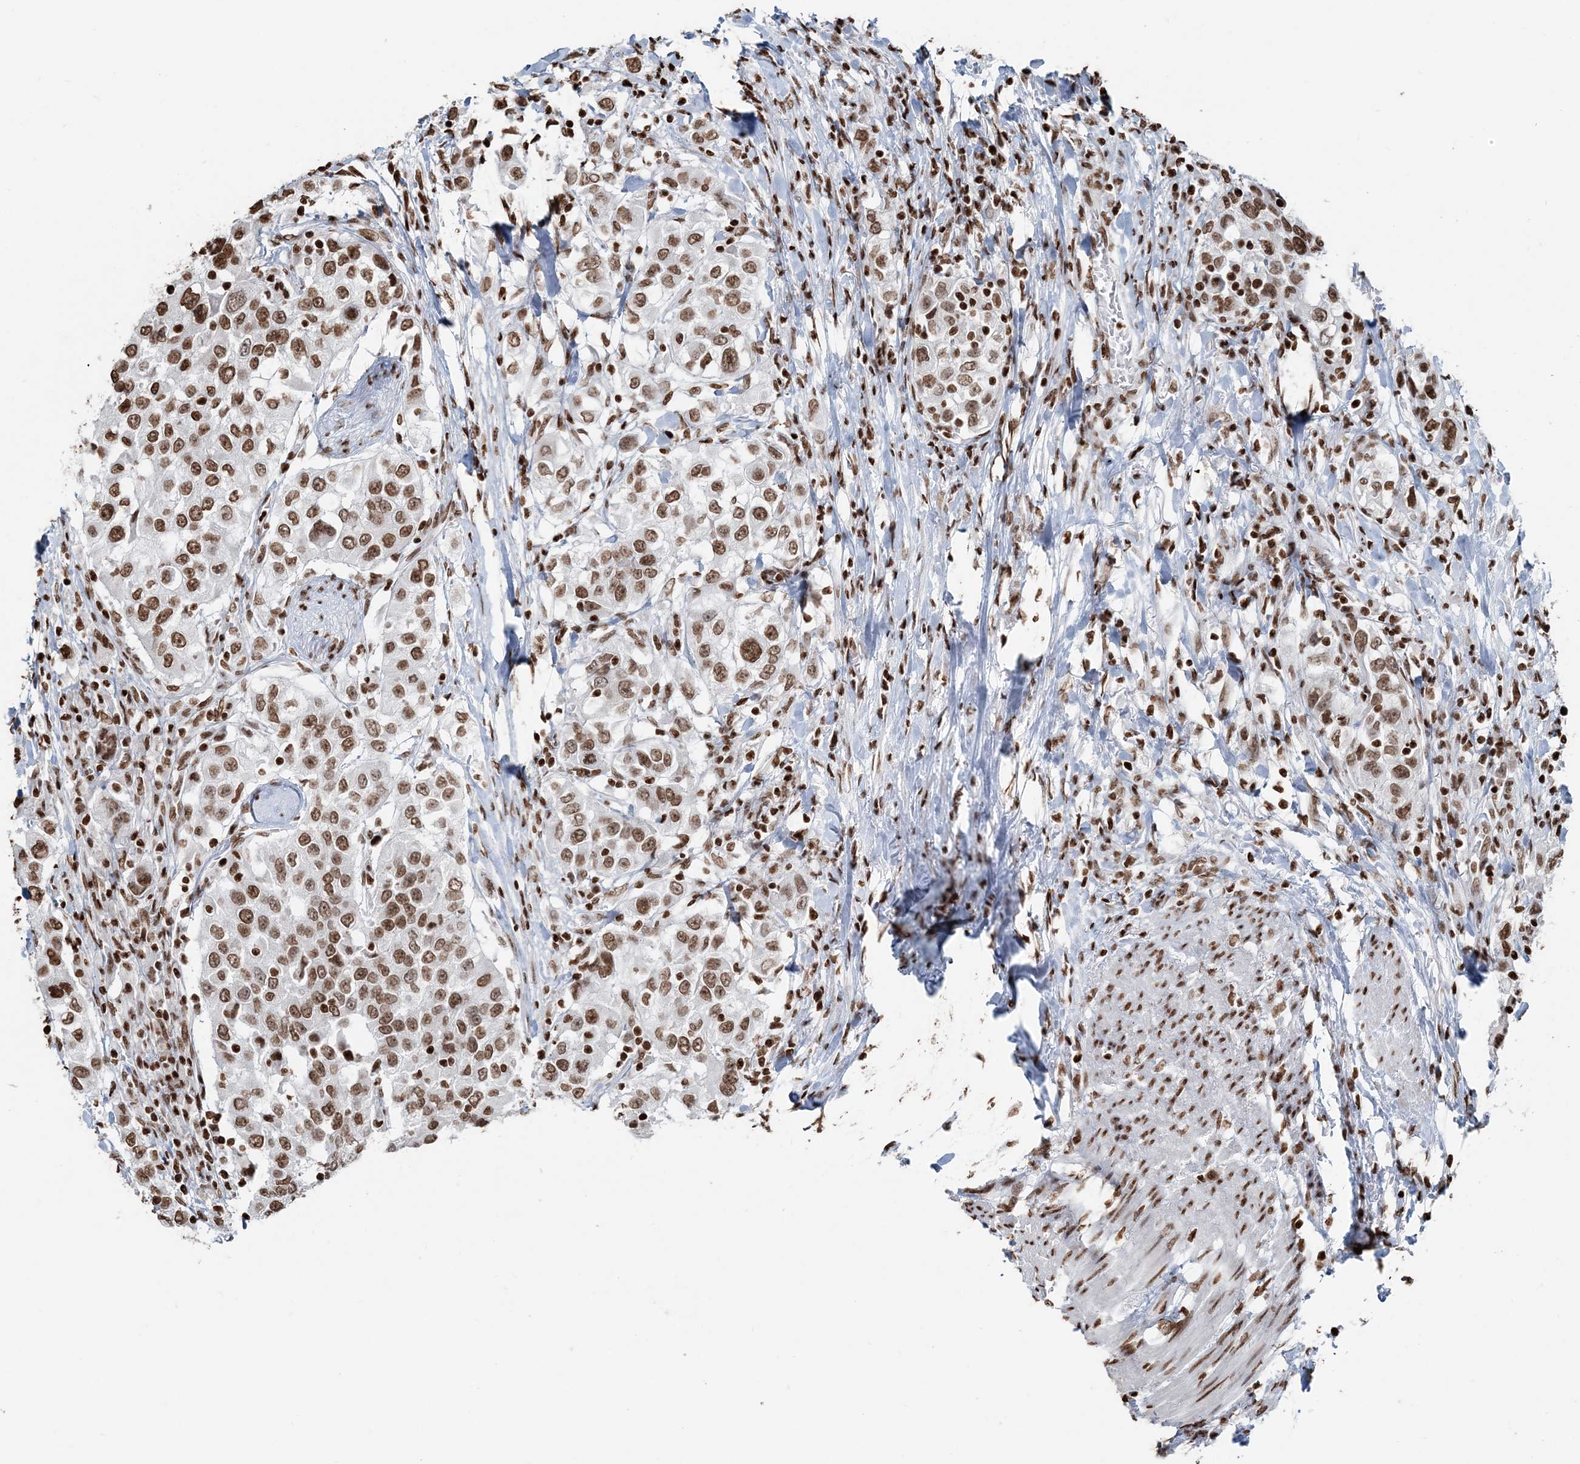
{"staining": {"intensity": "moderate", "quantity": ">75%", "location": "nuclear"}, "tissue": "urothelial cancer", "cell_type": "Tumor cells", "image_type": "cancer", "snomed": [{"axis": "morphology", "description": "Urothelial carcinoma, High grade"}, {"axis": "topography", "description": "Urinary bladder"}], "caption": "This histopathology image displays IHC staining of urothelial carcinoma (high-grade), with medium moderate nuclear positivity in approximately >75% of tumor cells.", "gene": "H3-3B", "patient": {"sex": "female", "age": 80}}